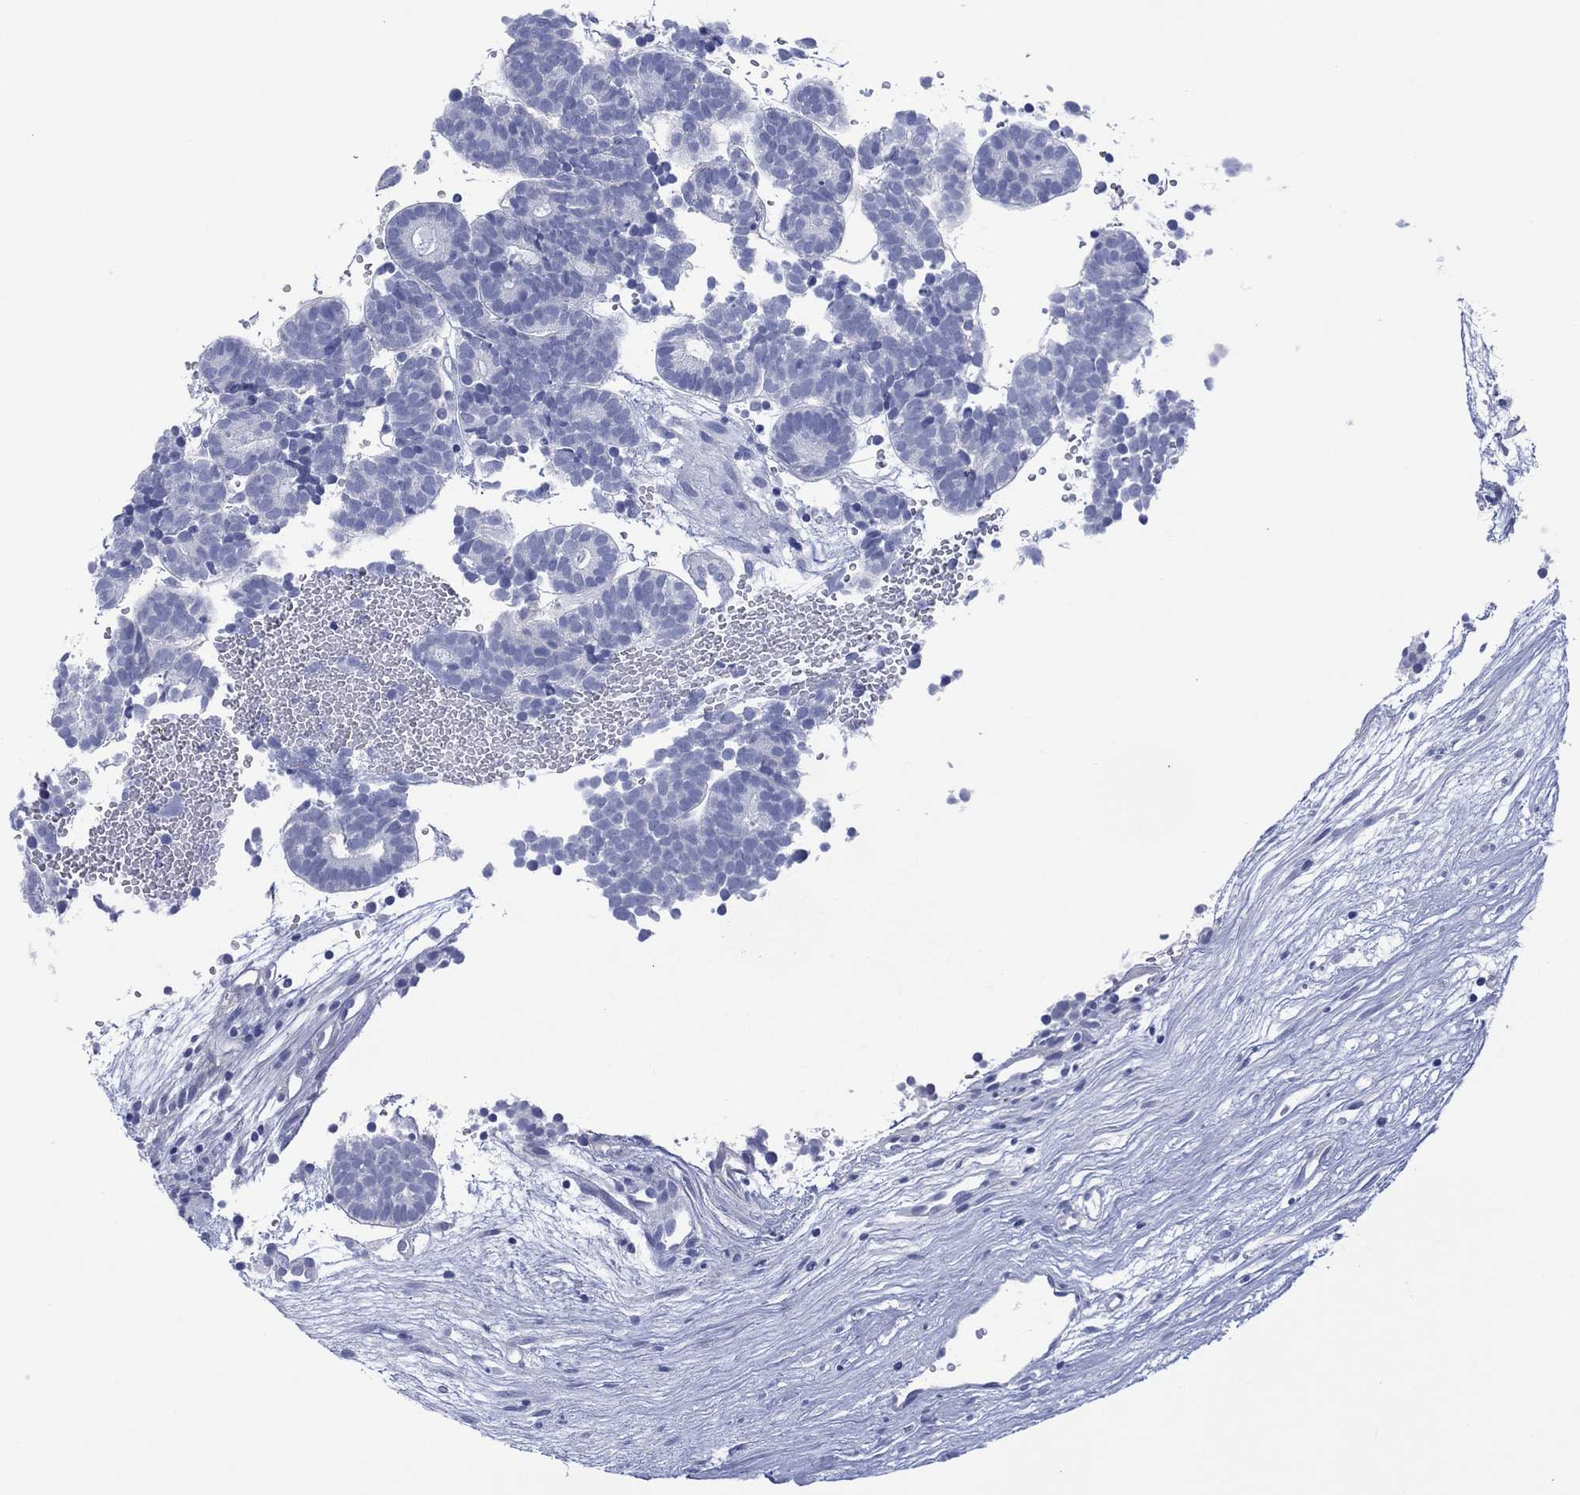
{"staining": {"intensity": "negative", "quantity": "none", "location": "none"}, "tissue": "head and neck cancer", "cell_type": "Tumor cells", "image_type": "cancer", "snomed": [{"axis": "morphology", "description": "Adenocarcinoma, NOS"}, {"axis": "topography", "description": "Head-Neck"}], "caption": "Protein analysis of head and neck cancer reveals no significant staining in tumor cells.", "gene": "DSG1", "patient": {"sex": "female", "age": 81}}